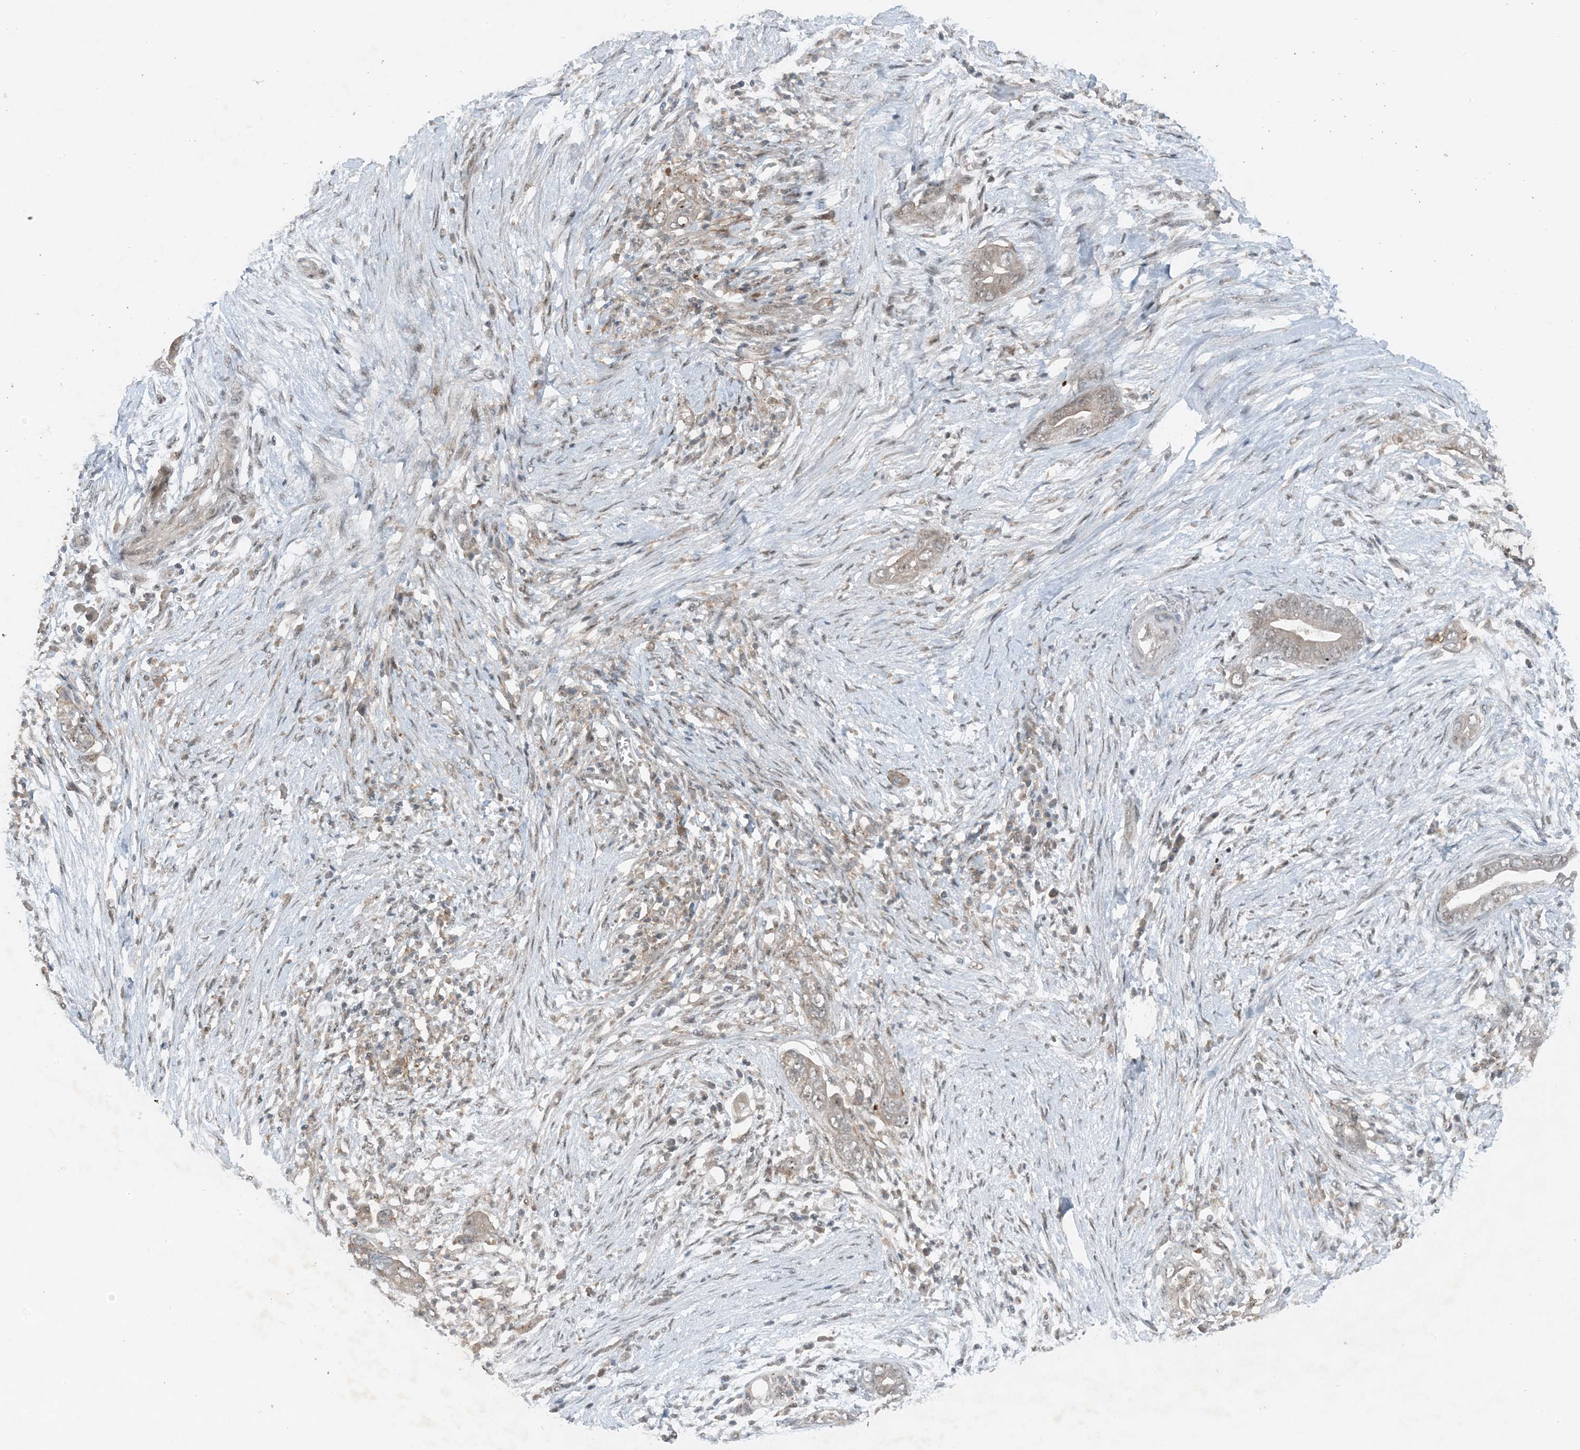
{"staining": {"intensity": "weak", "quantity": ">75%", "location": "cytoplasmic/membranous"}, "tissue": "pancreatic cancer", "cell_type": "Tumor cells", "image_type": "cancer", "snomed": [{"axis": "morphology", "description": "Adenocarcinoma, NOS"}, {"axis": "topography", "description": "Pancreas"}], "caption": "Pancreatic cancer stained for a protein (brown) reveals weak cytoplasmic/membranous positive expression in about >75% of tumor cells.", "gene": "MITD1", "patient": {"sex": "male", "age": 75}}